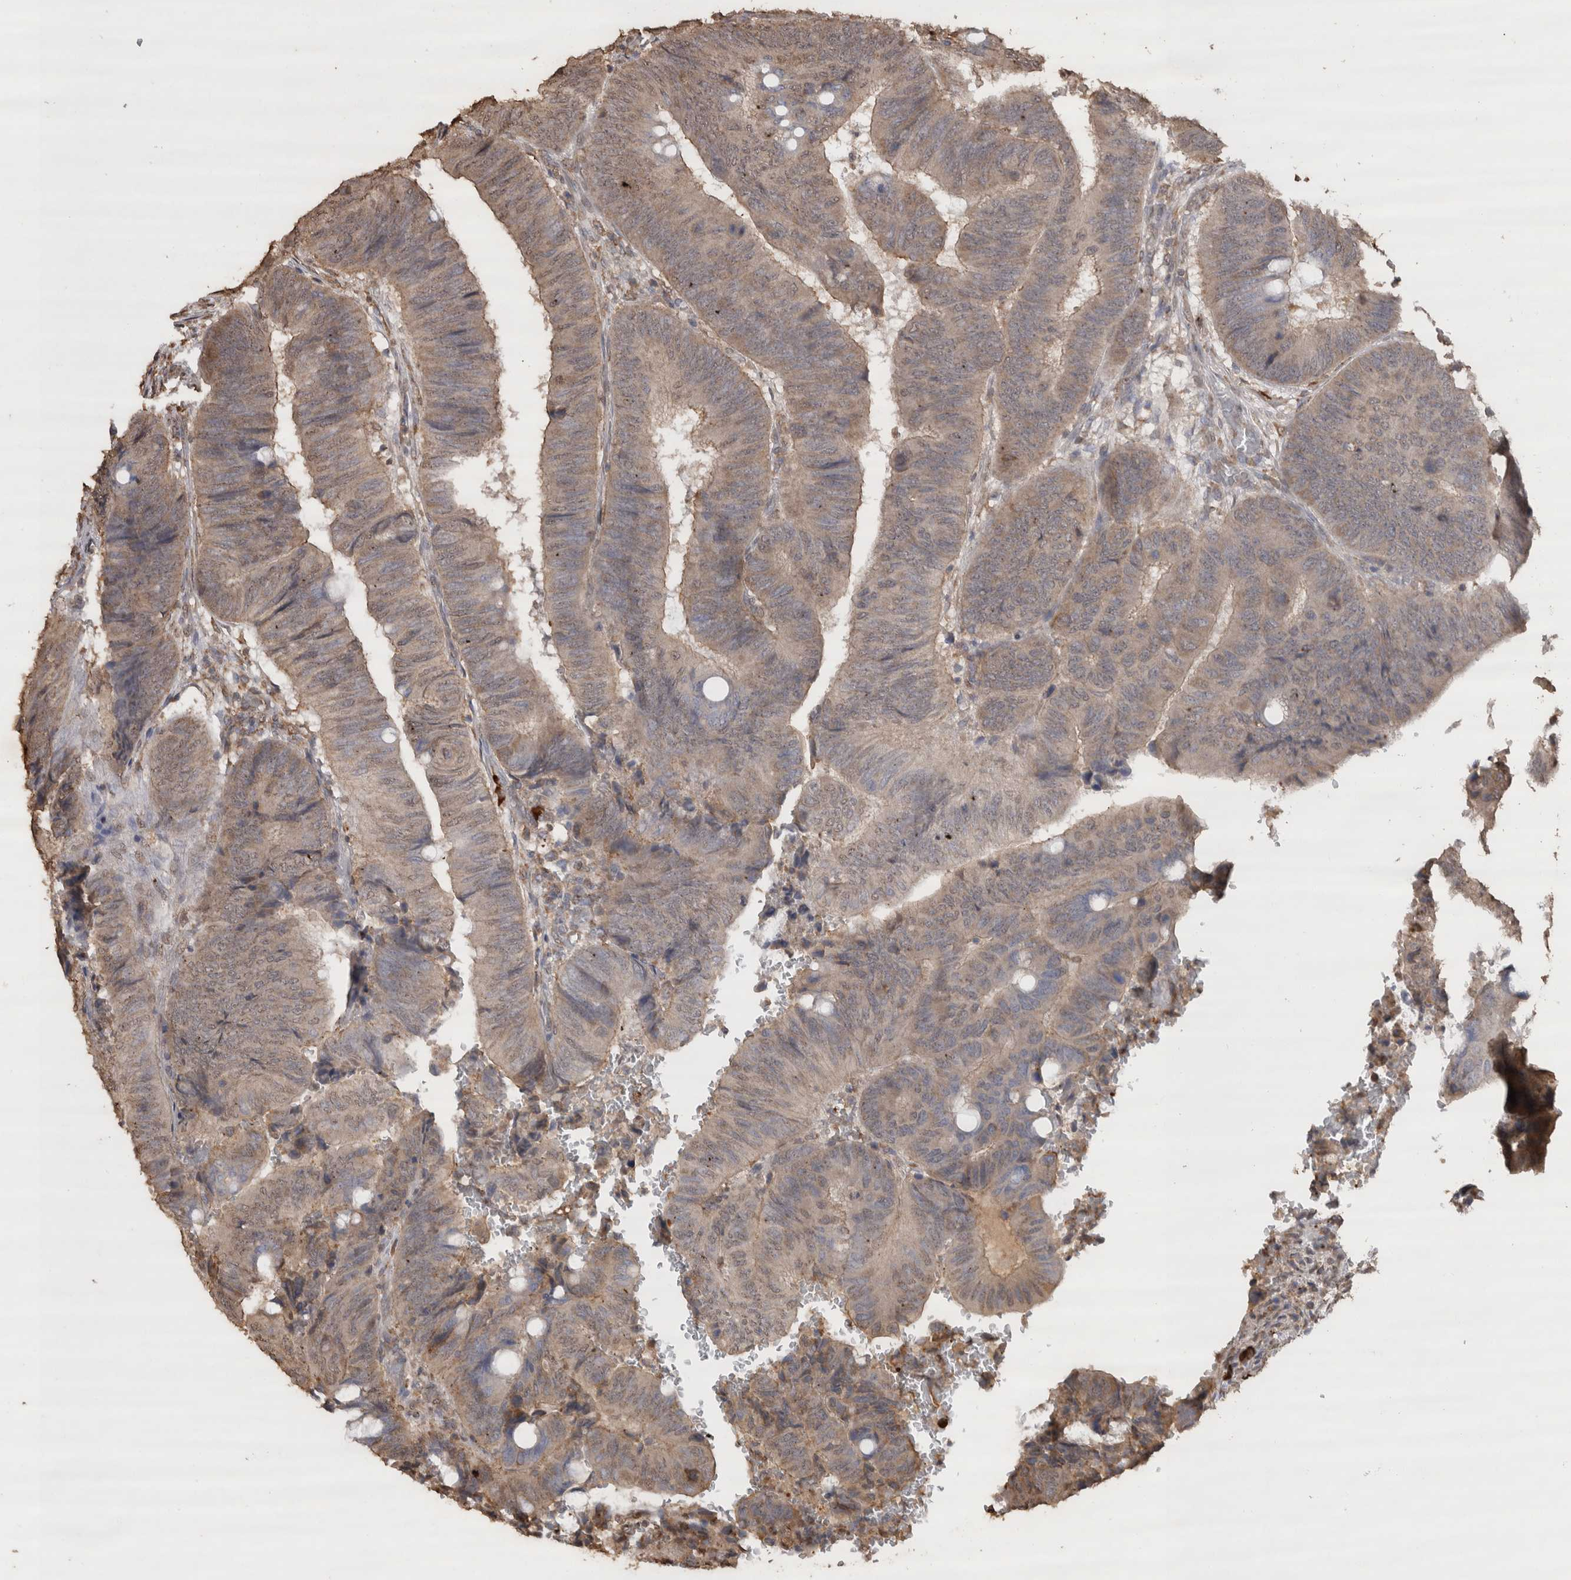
{"staining": {"intensity": "weak", "quantity": ">75%", "location": "cytoplasmic/membranous"}, "tissue": "colorectal cancer", "cell_type": "Tumor cells", "image_type": "cancer", "snomed": [{"axis": "morphology", "description": "Normal tissue, NOS"}, {"axis": "morphology", "description": "Adenocarcinoma, NOS"}, {"axis": "topography", "description": "Rectum"}, {"axis": "topography", "description": "Peripheral nerve tissue"}], "caption": "Immunohistochemistry histopathology image of adenocarcinoma (colorectal) stained for a protein (brown), which displays low levels of weak cytoplasmic/membranous staining in approximately >75% of tumor cells.", "gene": "CRELD2", "patient": {"sex": "male", "age": 92}}